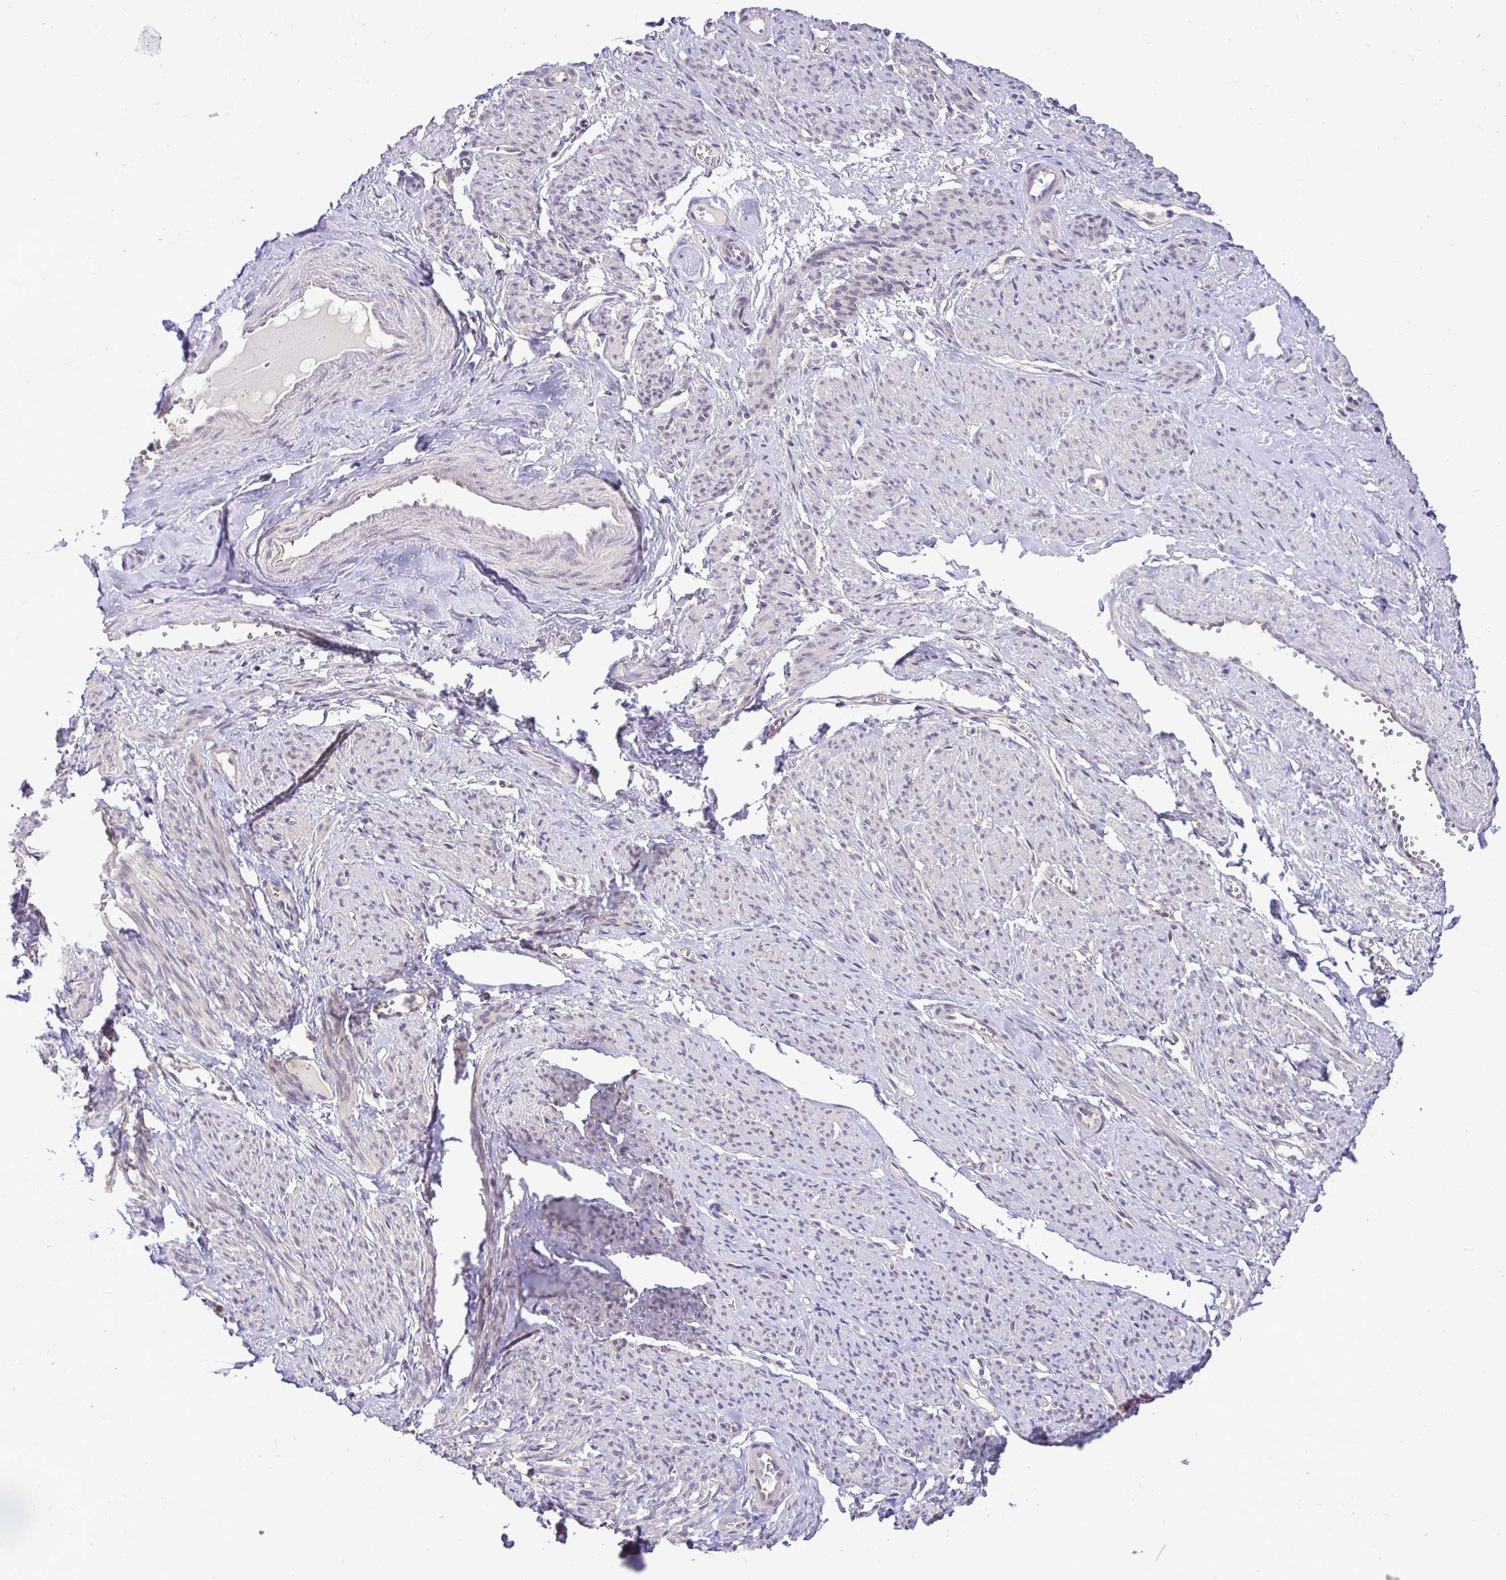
{"staining": {"intensity": "negative", "quantity": "none", "location": "none"}, "tissue": "smooth muscle", "cell_type": "Smooth muscle cells", "image_type": "normal", "snomed": [{"axis": "morphology", "description": "Normal tissue, NOS"}, {"axis": "topography", "description": "Smooth muscle"}], "caption": "Immunohistochemistry photomicrograph of unremarkable smooth muscle: smooth muscle stained with DAB (3,3'-diaminobenzidine) demonstrates no significant protein expression in smooth muscle cells. Nuclei are stained in blue.", "gene": "SLC9A1", "patient": {"sex": "female", "age": 65}}